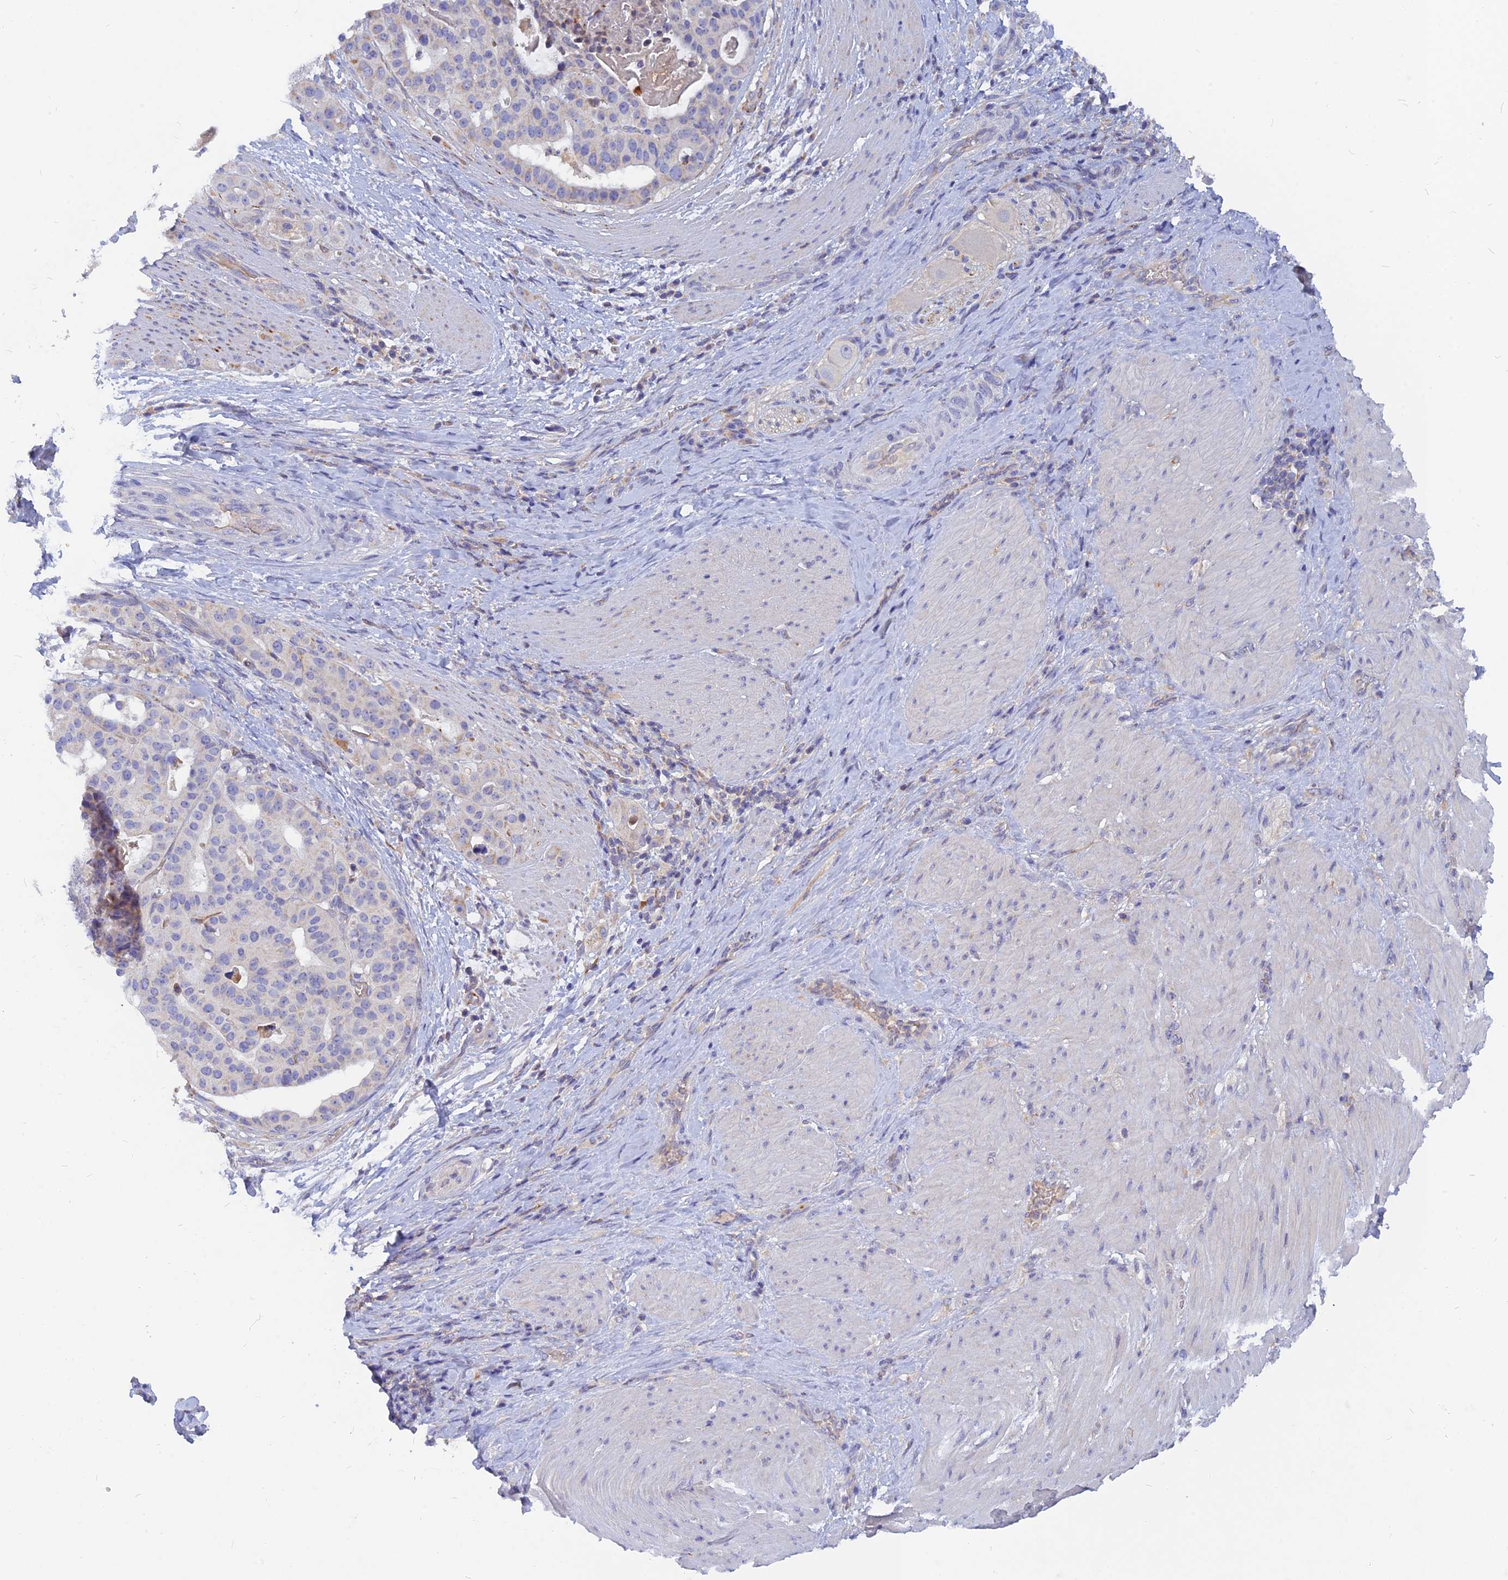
{"staining": {"intensity": "weak", "quantity": "<25%", "location": "cytoplasmic/membranous"}, "tissue": "stomach cancer", "cell_type": "Tumor cells", "image_type": "cancer", "snomed": [{"axis": "morphology", "description": "Adenocarcinoma, NOS"}, {"axis": "topography", "description": "Stomach"}], "caption": "High magnification brightfield microscopy of adenocarcinoma (stomach) stained with DAB (brown) and counterstained with hematoxylin (blue): tumor cells show no significant staining.", "gene": "CACNA1B", "patient": {"sex": "male", "age": 48}}